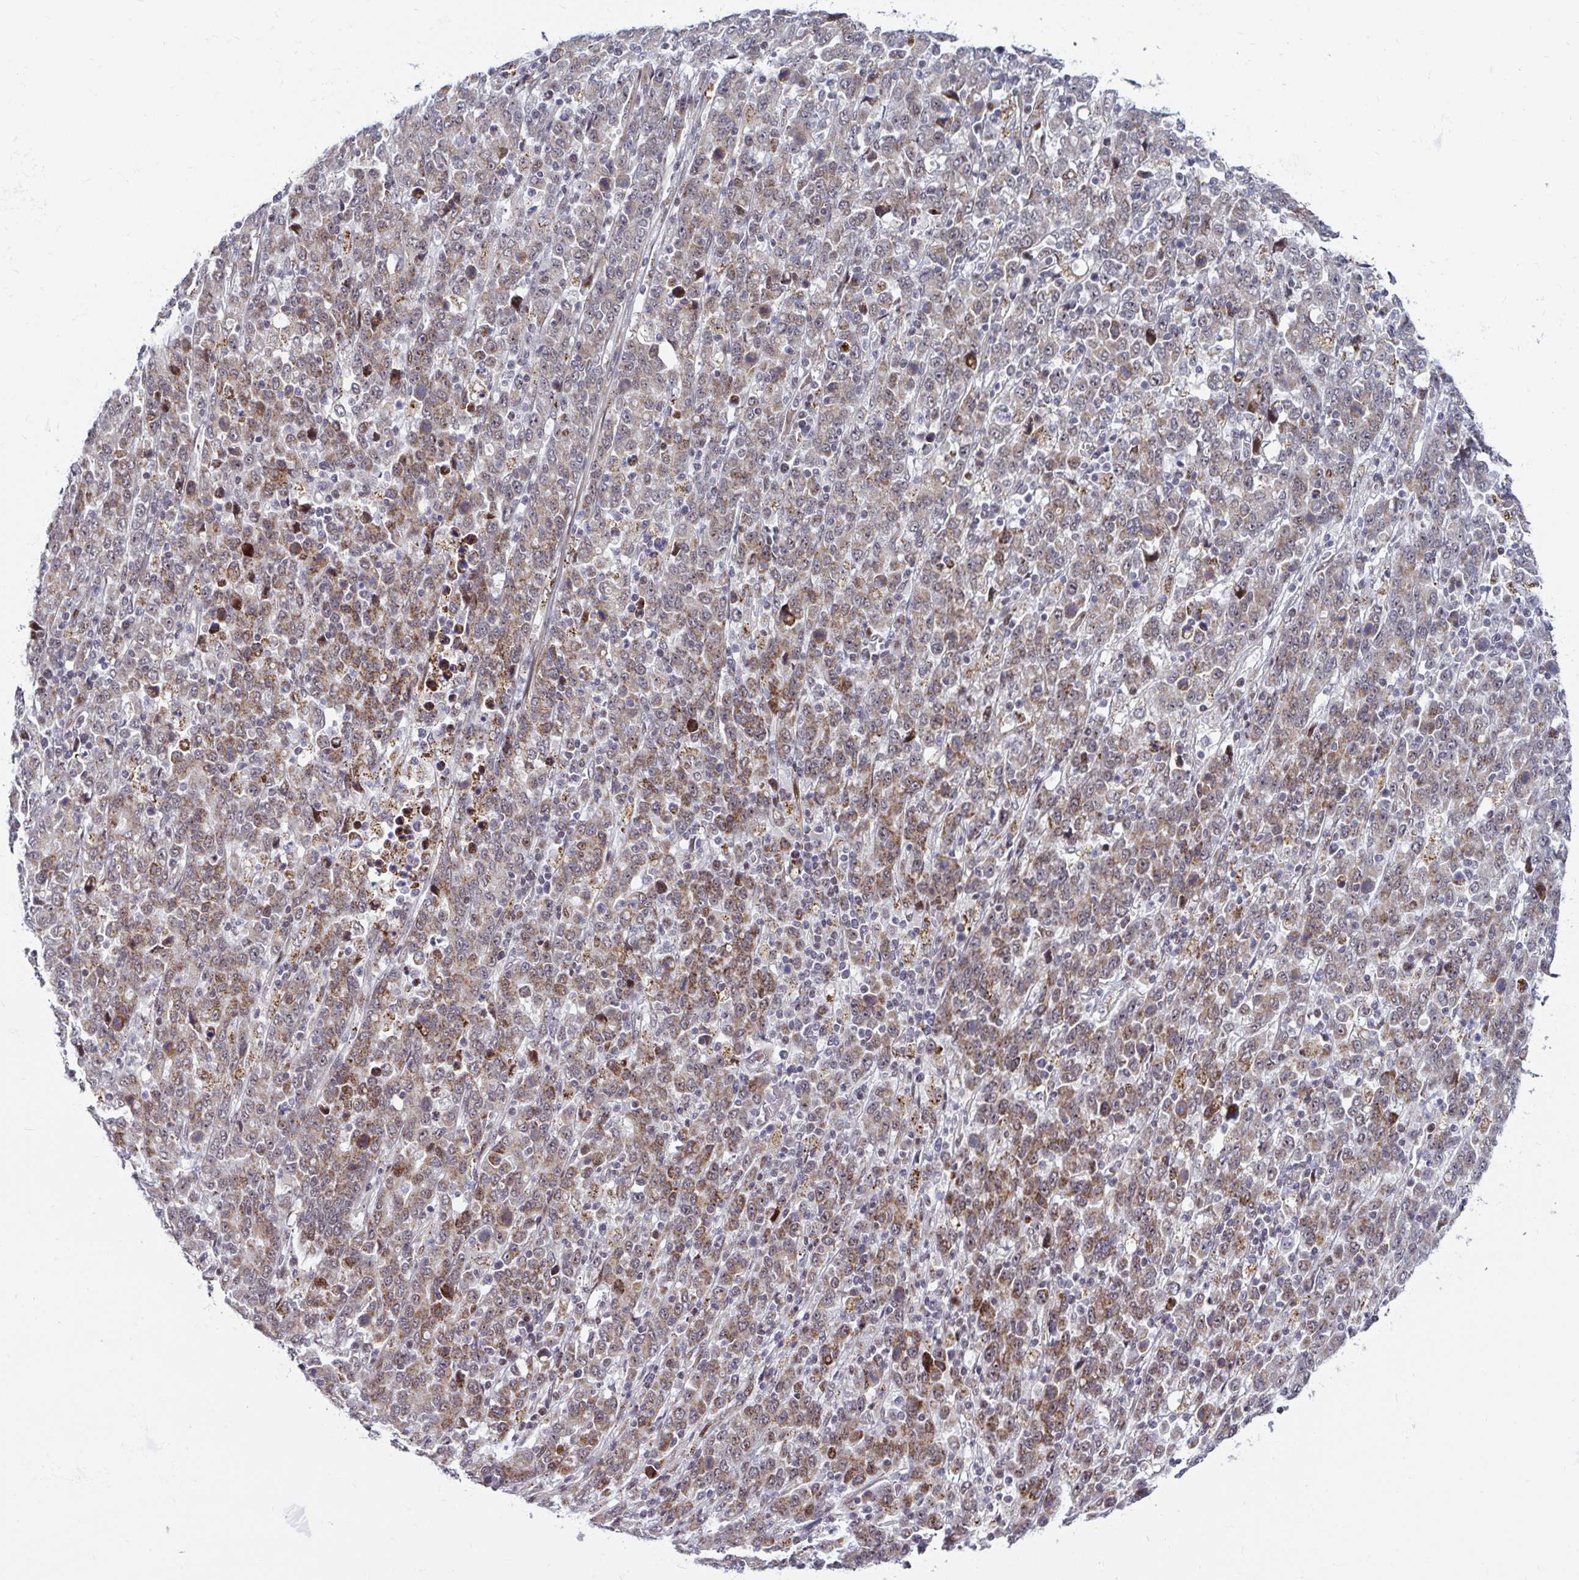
{"staining": {"intensity": "moderate", "quantity": ">75%", "location": "cytoplasmic/membranous"}, "tissue": "stomach cancer", "cell_type": "Tumor cells", "image_type": "cancer", "snomed": [{"axis": "morphology", "description": "Adenocarcinoma, NOS"}, {"axis": "topography", "description": "Stomach, upper"}], "caption": "Brown immunohistochemical staining in human adenocarcinoma (stomach) demonstrates moderate cytoplasmic/membranous expression in about >75% of tumor cells.", "gene": "DZIP1", "patient": {"sex": "male", "age": 69}}